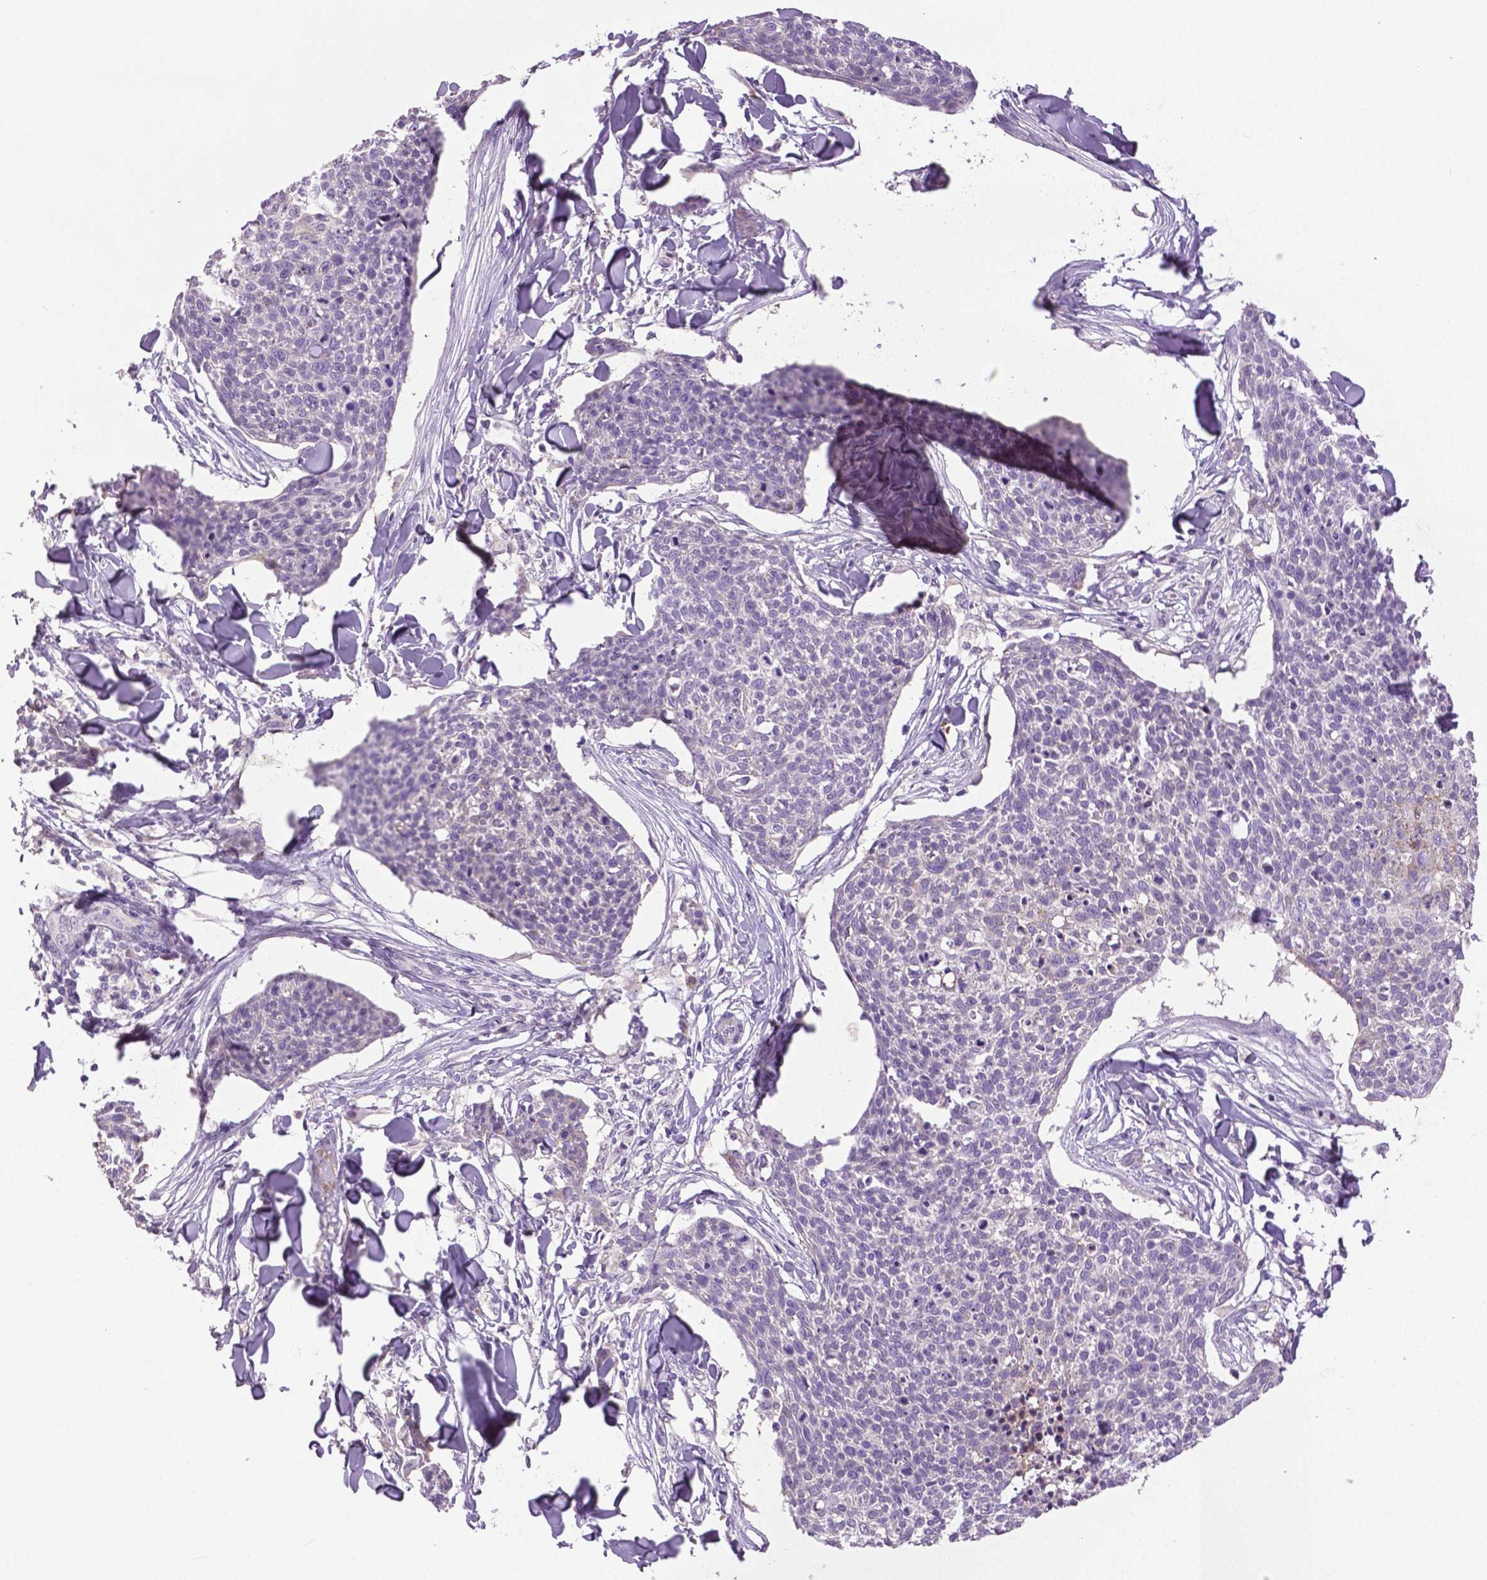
{"staining": {"intensity": "negative", "quantity": "none", "location": "none"}, "tissue": "skin cancer", "cell_type": "Tumor cells", "image_type": "cancer", "snomed": [{"axis": "morphology", "description": "Squamous cell carcinoma, NOS"}, {"axis": "topography", "description": "Skin"}, {"axis": "topography", "description": "Vulva"}], "caption": "Immunohistochemical staining of human skin cancer shows no significant positivity in tumor cells. (DAB immunohistochemistry visualized using brightfield microscopy, high magnification).", "gene": "DNAH12", "patient": {"sex": "female", "age": 75}}